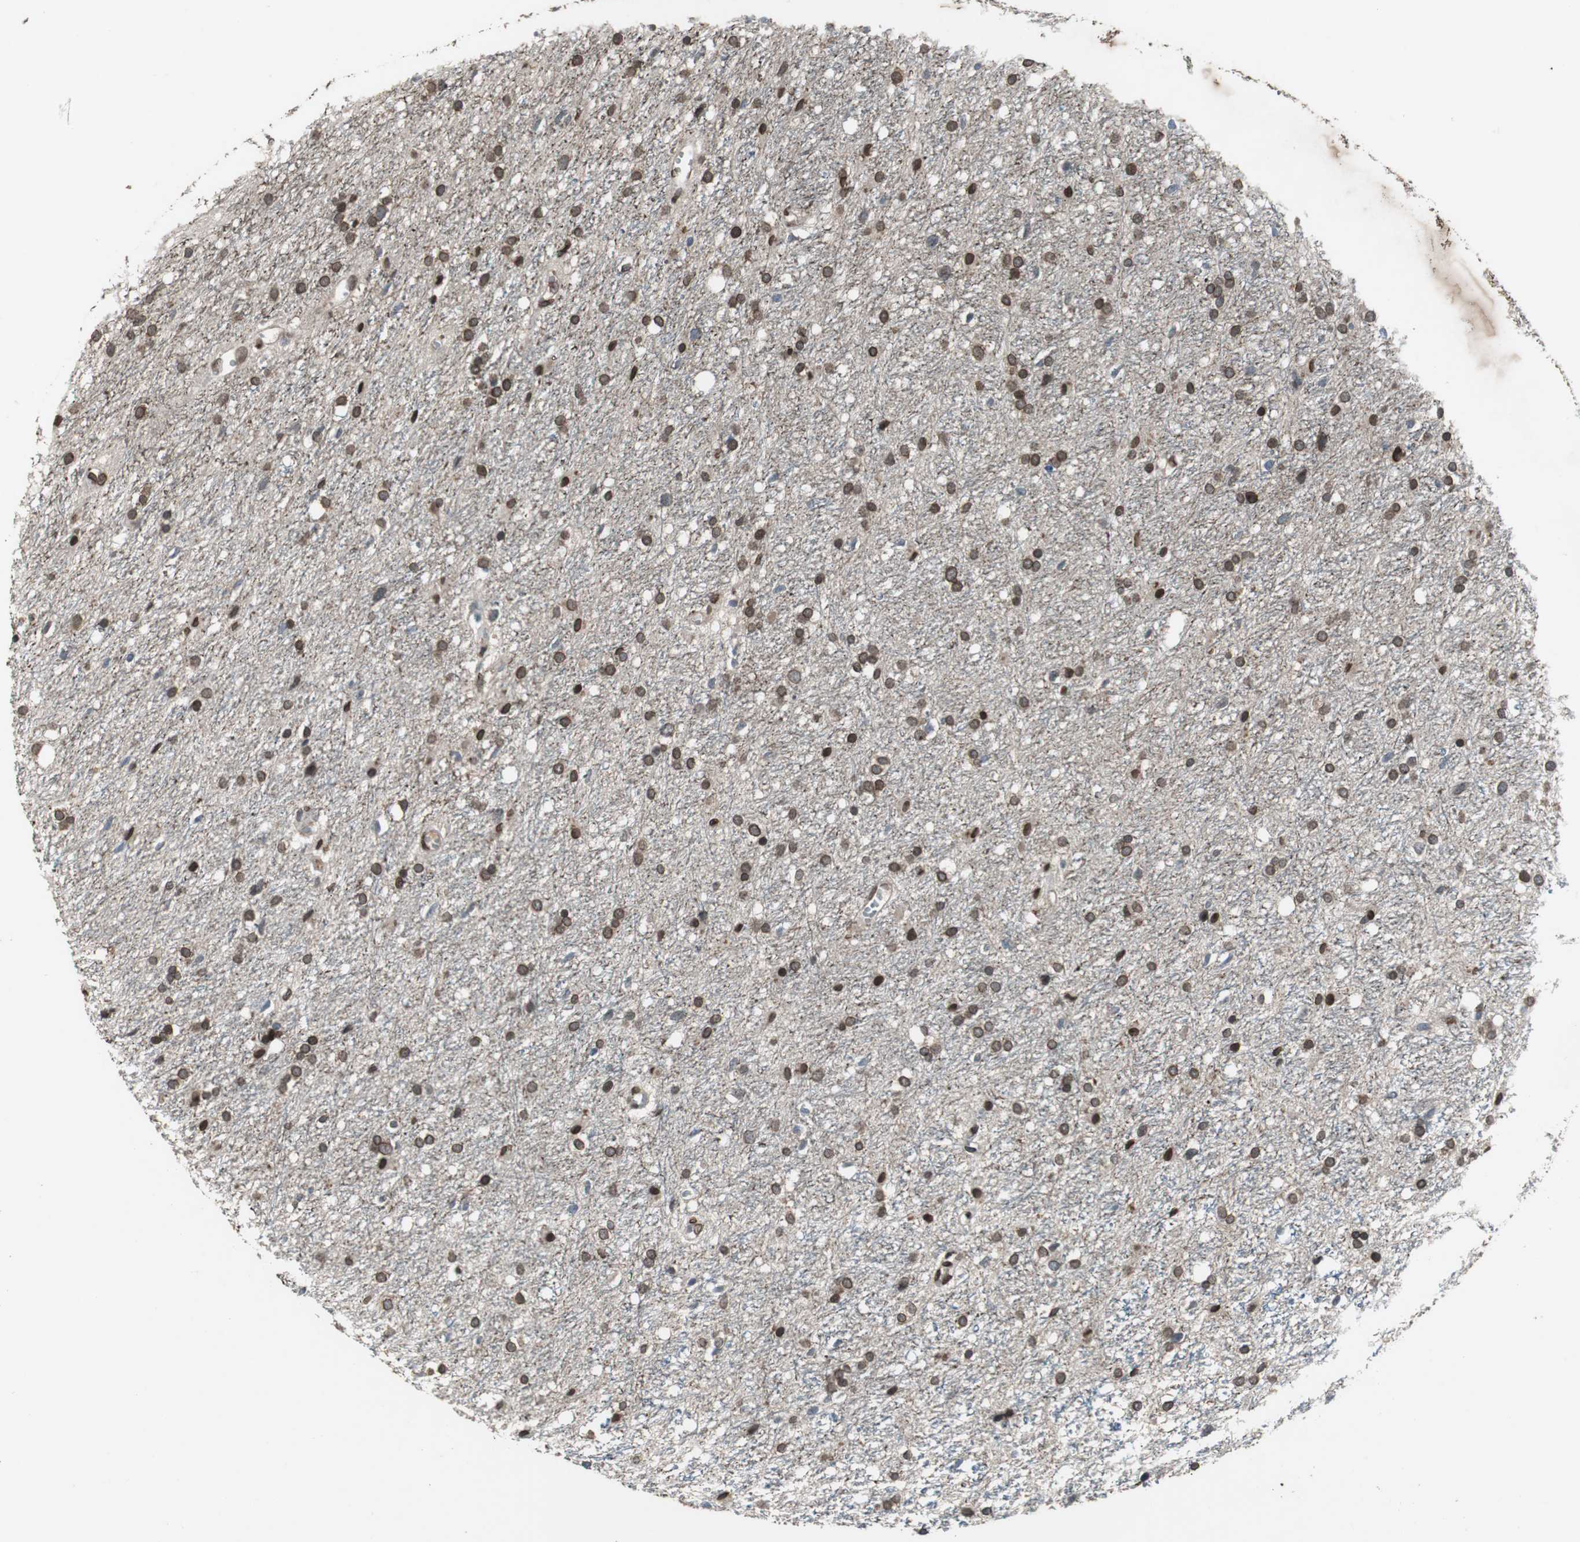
{"staining": {"intensity": "strong", "quantity": ">75%", "location": "cytoplasmic/membranous,nuclear"}, "tissue": "glioma", "cell_type": "Tumor cells", "image_type": "cancer", "snomed": [{"axis": "morphology", "description": "Glioma, malignant, High grade"}, {"axis": "topography", "description": "Brain"}], "caption": "Immunohistochemistry (IHC) photomicrograph of glioma stained for a protein (brown), which demonstrates high levels of strong cytoplasmic/membranous and nuclear expression in approximately >75% of tumor cells.", "gene": "LMNA", "patient": {"sex": "female", "age": 59}}